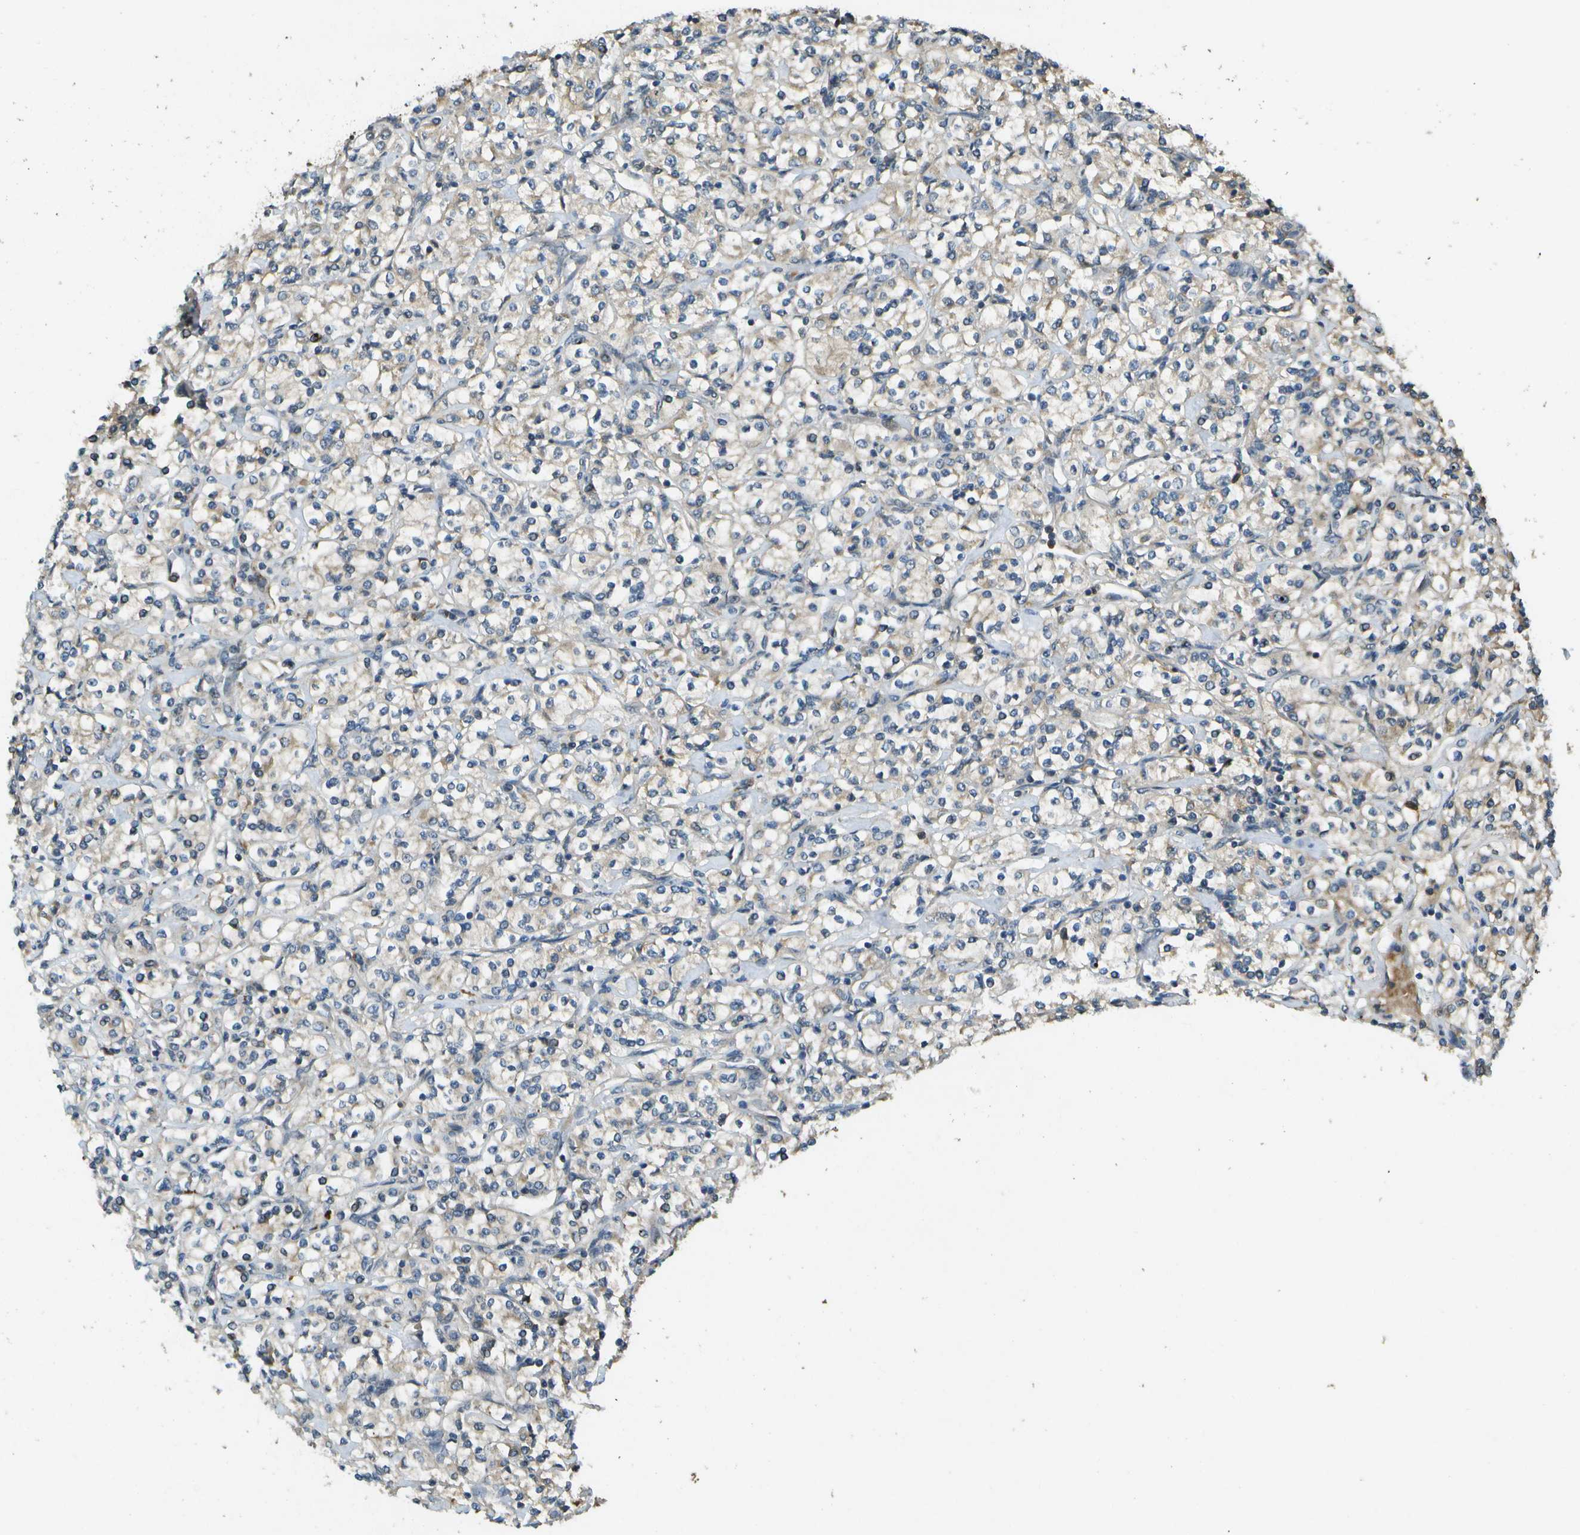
{"staining": {"intensity": "moderate", "quantity": "<25%", "location": "cytoplasmic/membranous,nuclear"}, "tissue": "renal cancer", "cell_type": "Tumor cells", "image_type": "cancer", "snomed": [{"axis": "morphology", "description": "Adenocarcinoma, NOS"}, {"axis": "topography", "description": "Kidney"}], "caption": "Tumor cells reveal low levels of moderate cytoplasmic/membranous and nuclear staining in approximately <25% of cells in renal cancer.", "gene": "GANC", "patient": {"sex": "male", "age": 77}}